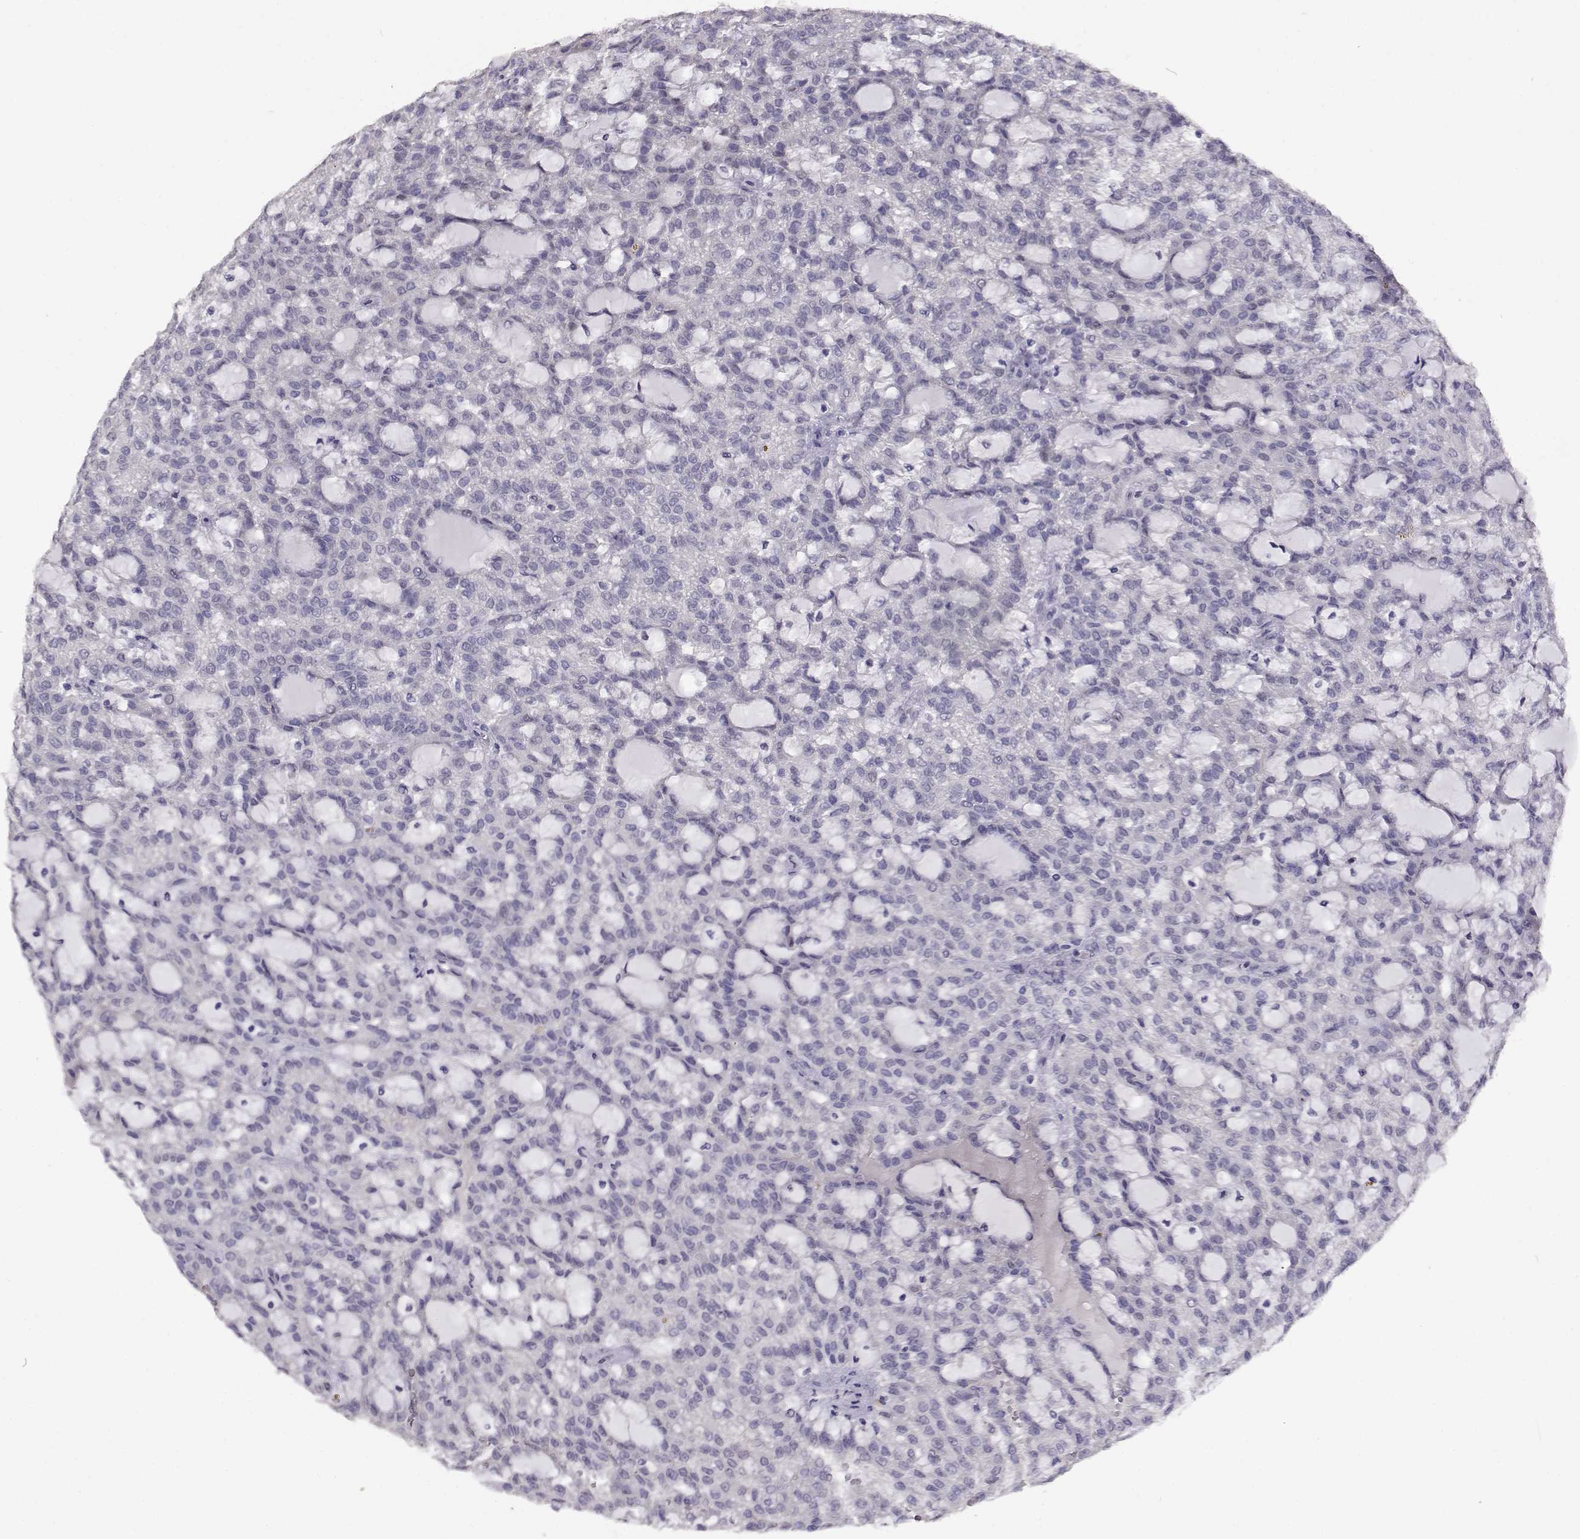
{"staining": {"intensity": "negative", "quantity": "none", "location": "none"}, "tissue": "renal cancer", "cell_type": "Tumor cells", "image_type": "cancer", "snomed": [{"axis": "morphology", "description": "Adenocarcinoma, NOS"}, {"axis": "topography", "description": "Kidney"}], "caption": "An IHC micrograph of renal cancer is shown. There is no staining in tumor cells of renal cancer.", "gene": "RHOXF2", "patient": {"sex": "male", "age": 63}}